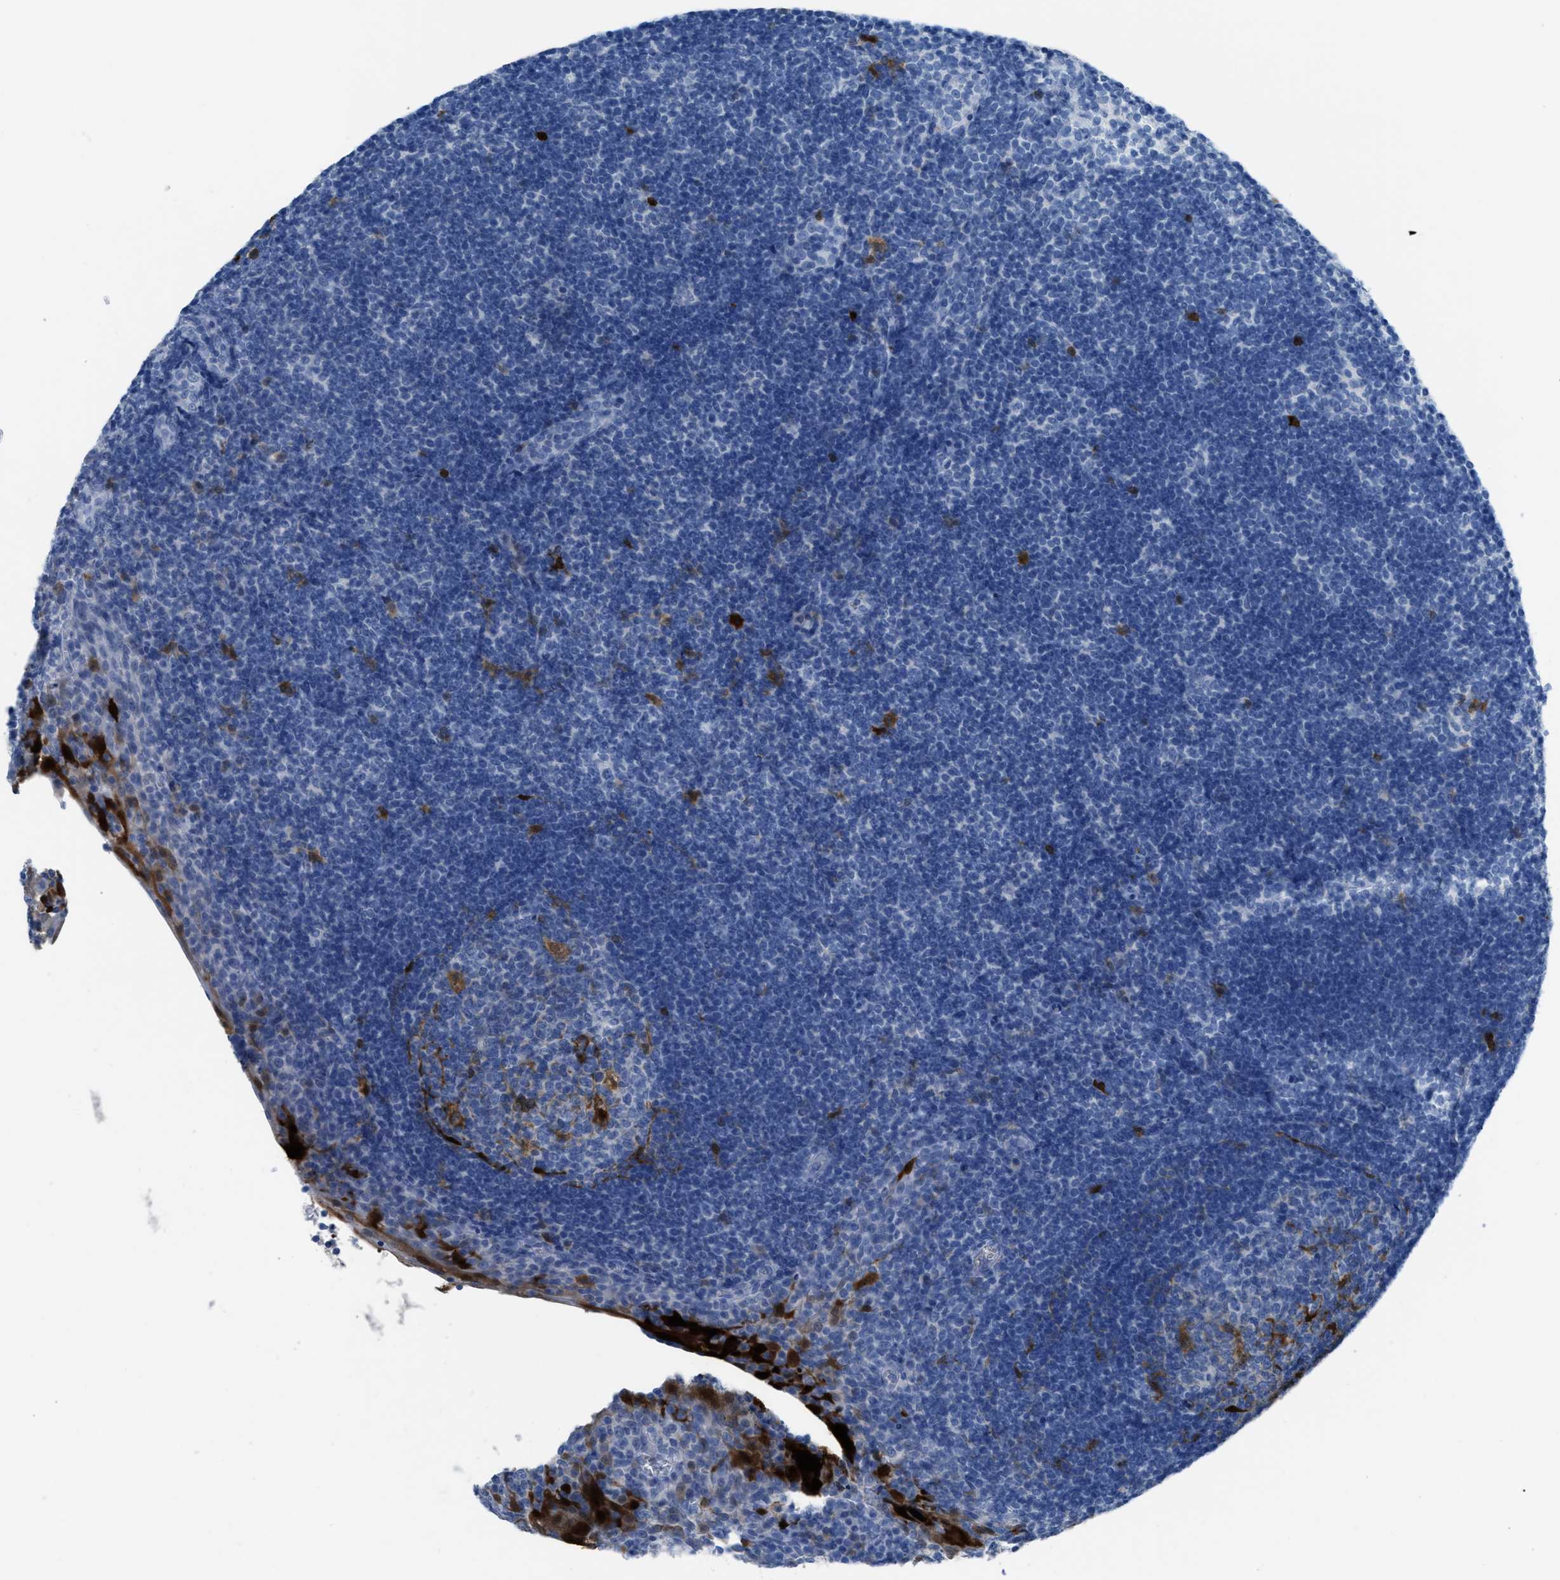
{"staining": {"intensity": "strong", "quantity": "<25%", "location": "cytoplasmic/membranous"}, "tissue": "tonsil", "cell_type": "Germinal center cells", "image_type": "normal", "snomed": [{"axis": "morphology", "description": "Normal tissue, NOS"}, {"axis": "topography", "description": "Tonsil"}], "caption": "Brown immunohistochemical staining in benign tonsil demonstrates strong cytoplasmic/membranous expression in about <25% of germinal center cells. (DAB (3,3'-diaminobenzidine) = brown stain, brightfield microscopy at high magnification).", "gene": "CDKN2A", "patient": {"sex": "male", "age": 37}}